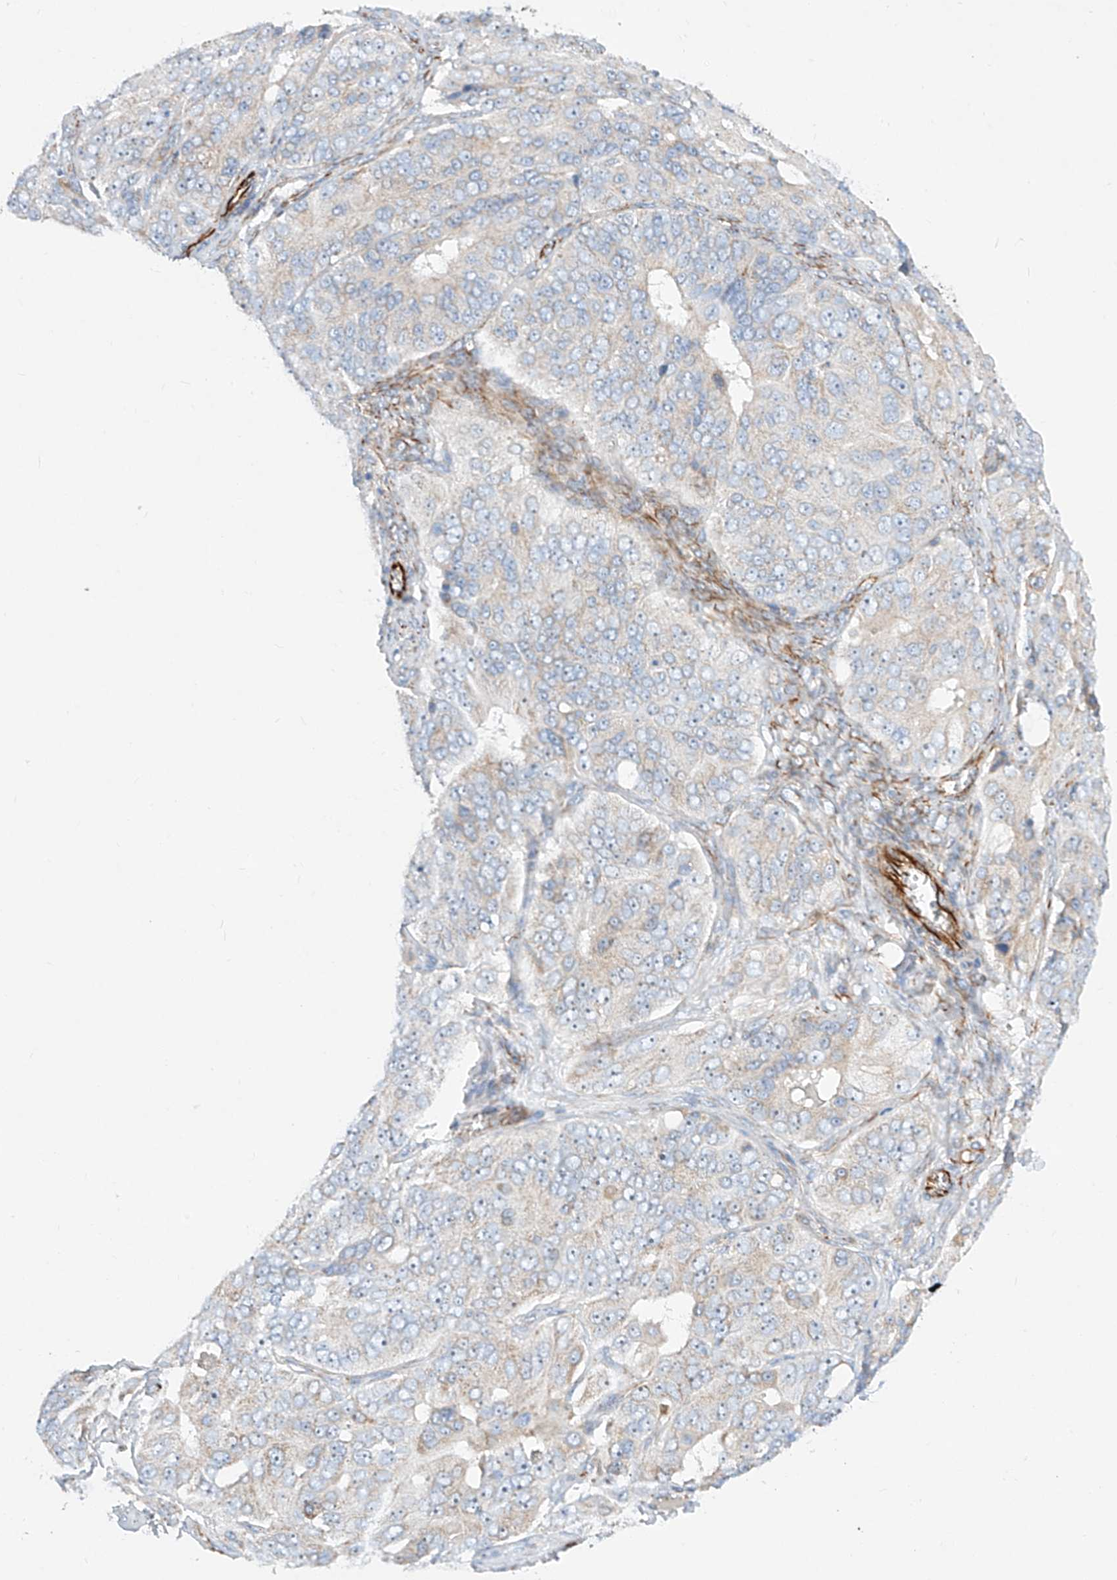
{"staining": {"intensity": "negative", "quantity": "none", "location": "none"}, "tissue": "ovarian cancer", "cell_type": "Tumor cells", "image_type": "cancer", "snomed": [{"axis": "morphology", "description": "Carcinoma, endometroid"}, {"axis": "topography", "description": "Ovary"}], "caption": "This image is of ovarian endometroid carcinoma stained with immunohistochemistry (IHC) to label a protein in brown with the nuclei are counter-stained blue. There is no staining in tumor cells.", "gene": "CST9", "patient": {"sex": "female", "age": 51}}